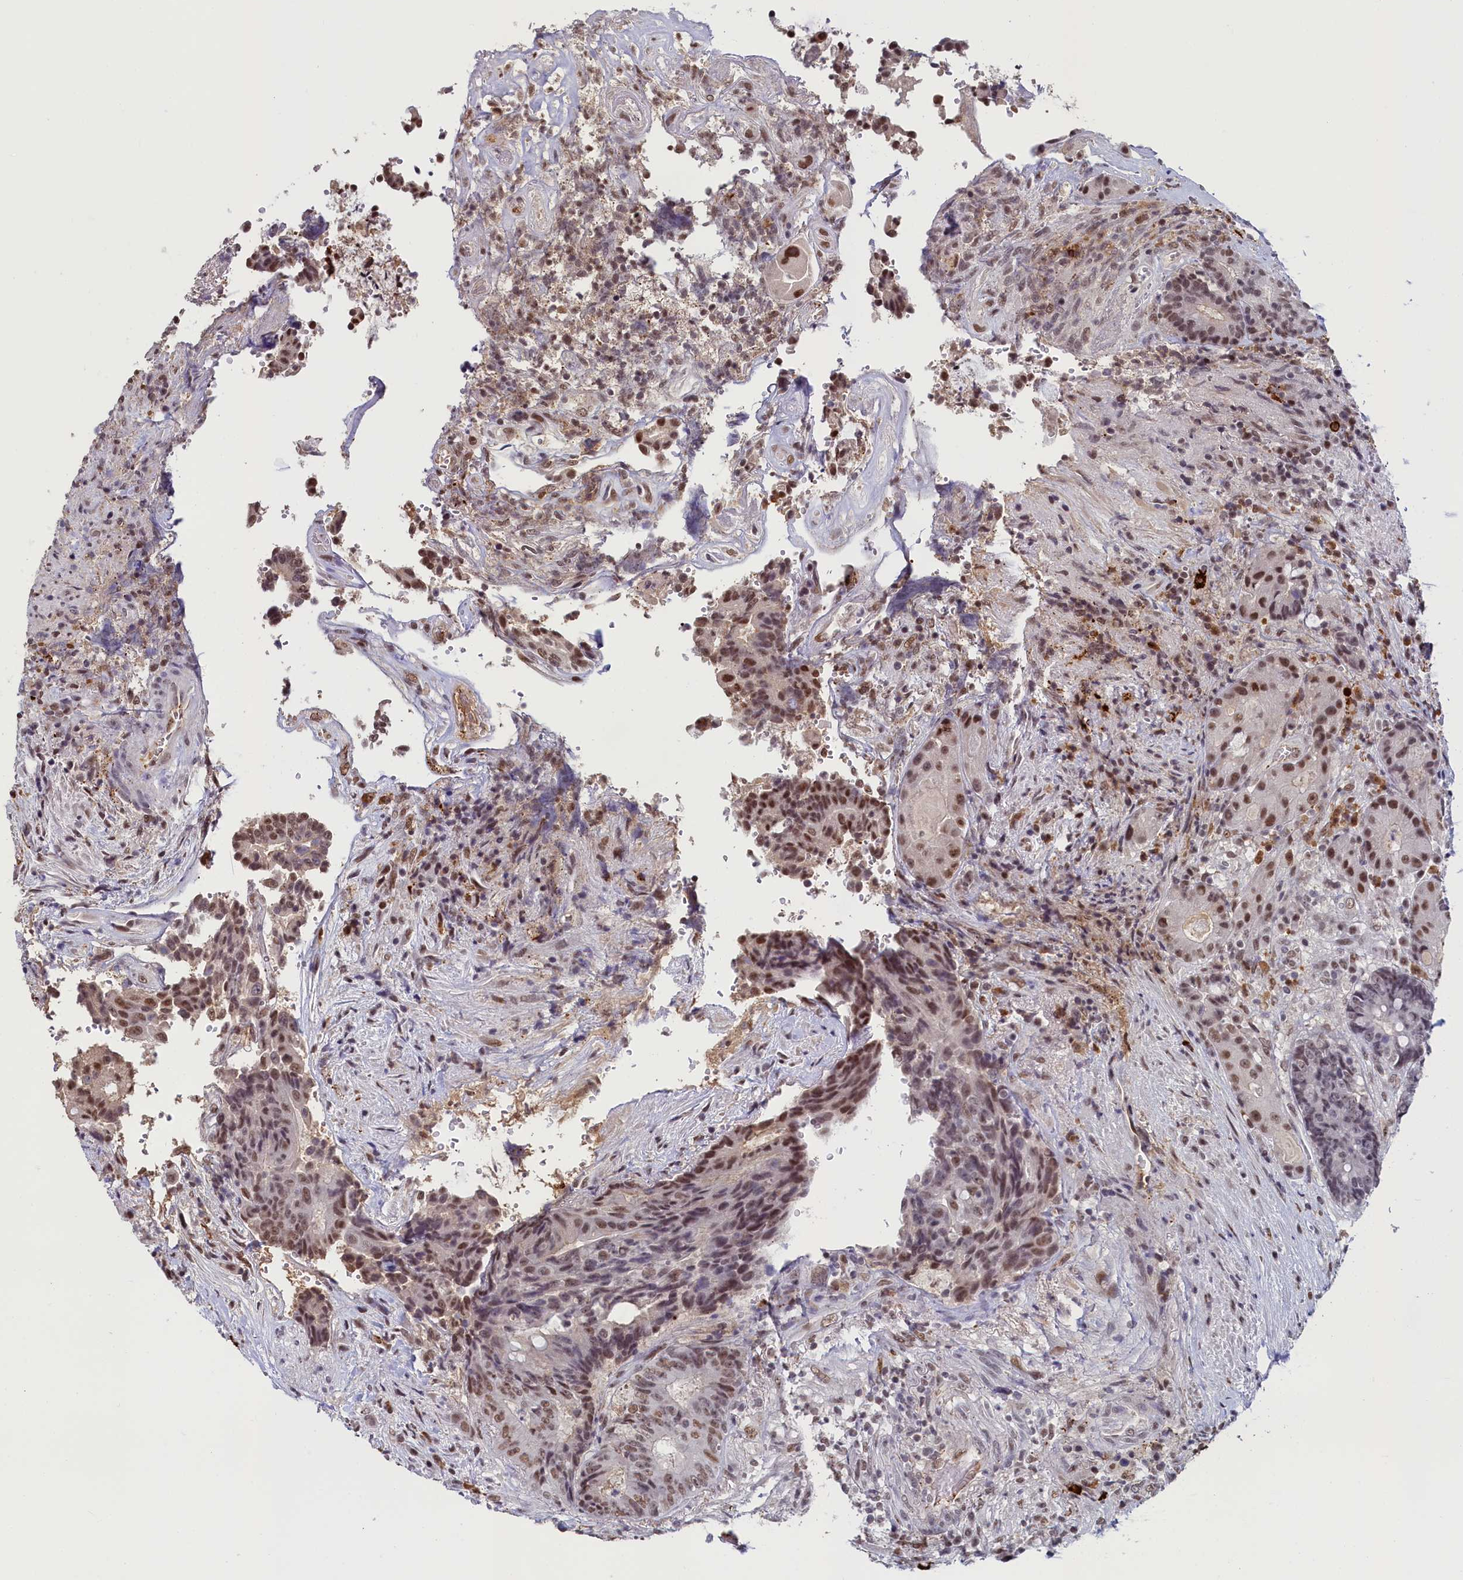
{"staining": {"intensity": "moderate", "quantity": "25%-75%", "location": "nuclear"}, "tissue": "colorectal cancer", "cell_type": "Tumor cells", "image_type": "cancer", "snomed": [{"axis": "morphology", "description": "Adenocarcinoma, NOS"}, {"axis": "topography", "description": "Rectum"}], "caption": "This histopathology image displays IHC staining of colorectal cancer (adenocarcinoma), with medium moderate nuclear expression in about 25%-75% of tumor cells.", "gene": "INTS14", "patient": {"sex": "male", "age": 69}}